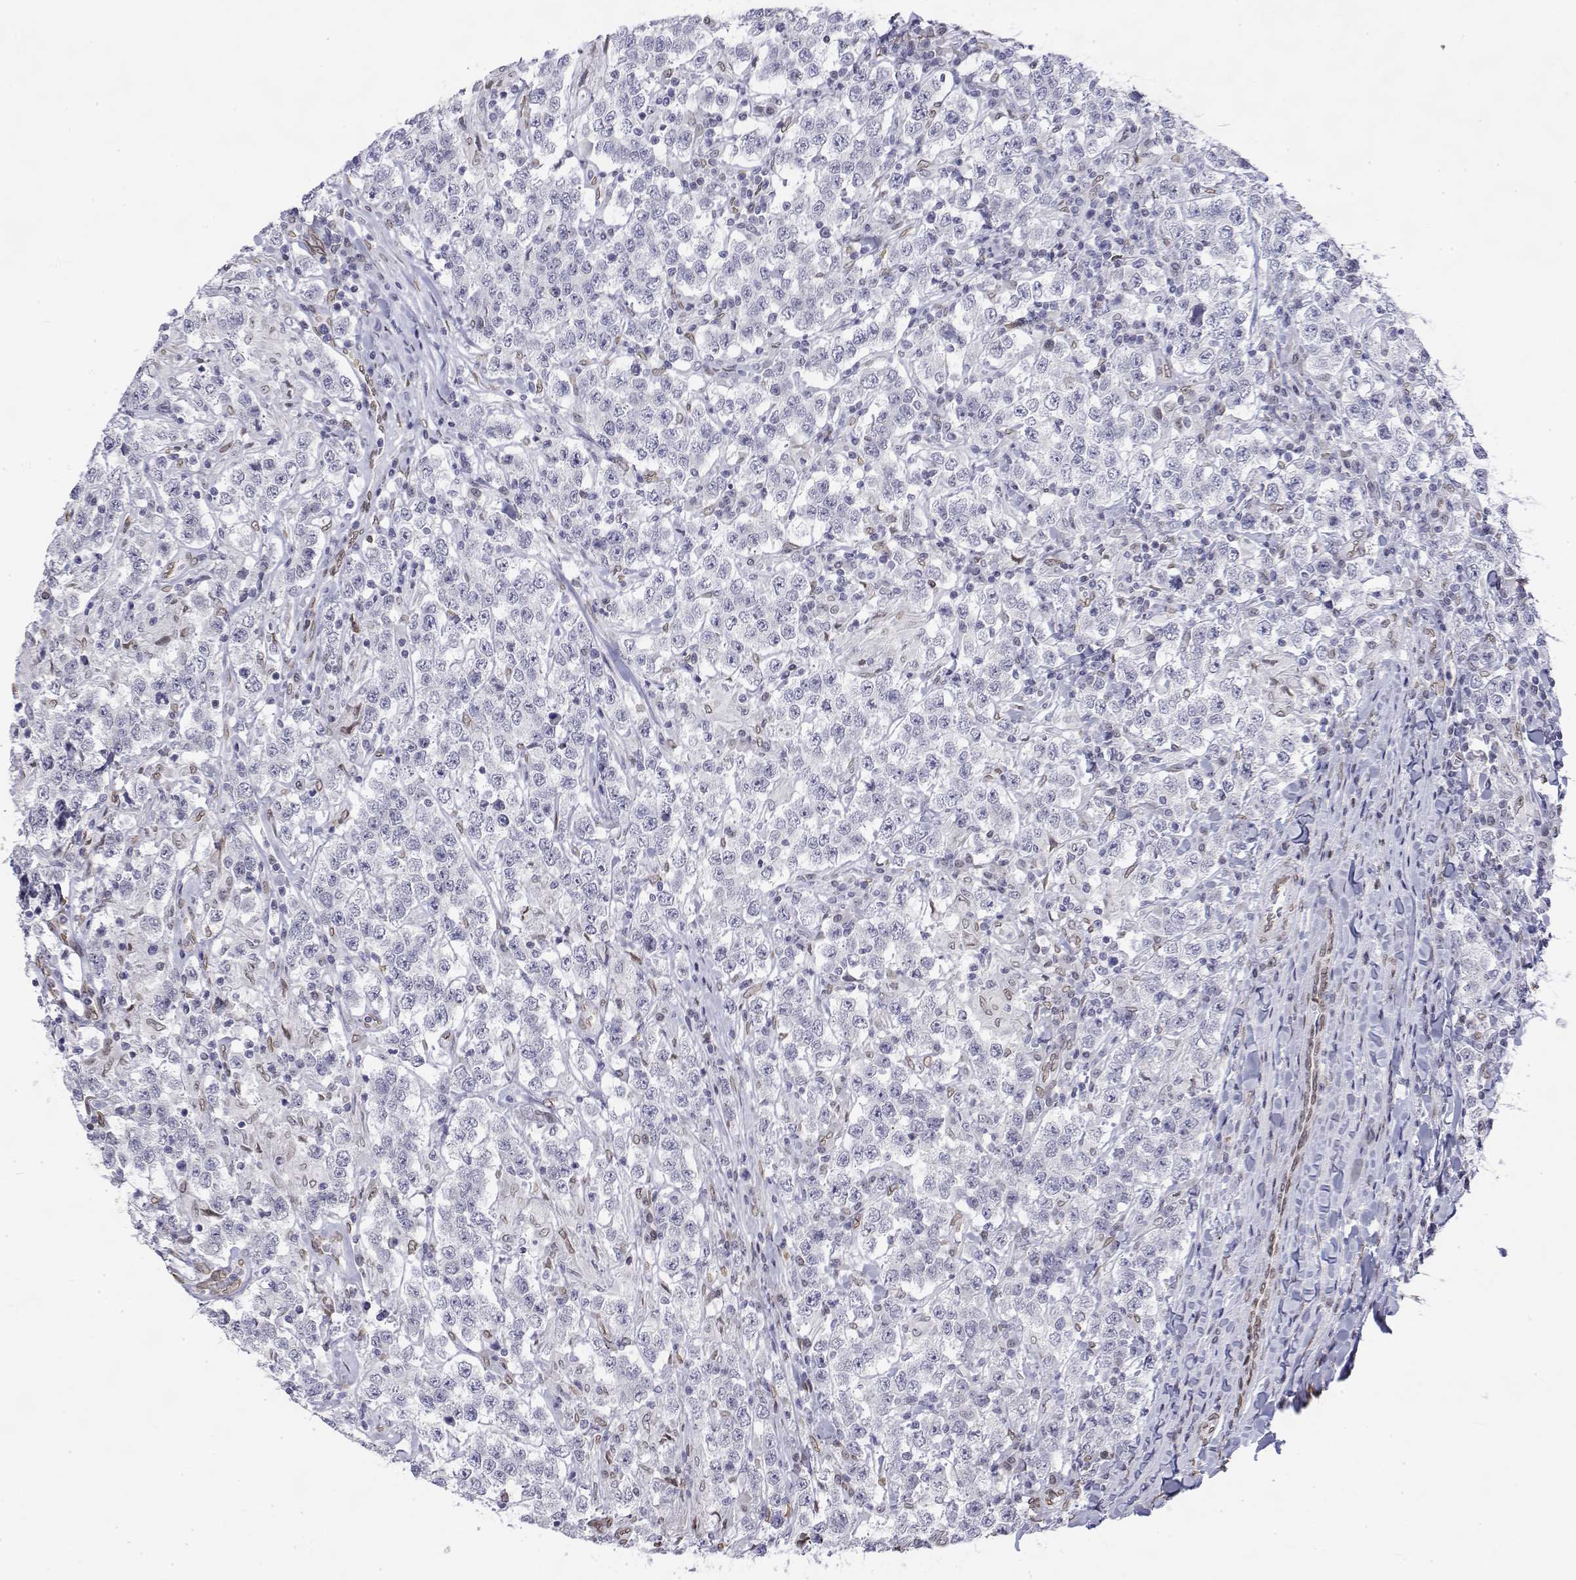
{"staining": {"intensity": "negative", "quantity": "none", "location": "none"}, "tissue": "testis cancer", "cell_type": "Tumor cells", "image_type": "cancer", "snomed": [{"axis": "morphology", "description": "Seminoma, NOS"}, {"axis": "morphology", "description": "Carcinoma, Embryonal, NOS"}, {"axis": "topography", "description": "Testis"}], "caption": "An IHC image of testis seminoma is shown. There is no staining in tumor cells of testis seminoma. The staining is performed using DAB (3,3'-diaminobenzidine) brown chromogen with nuclei counter-stained in using hematoxylin.", "gene": "ZNF532", "patient": {"sex": "male", "age": 41}}